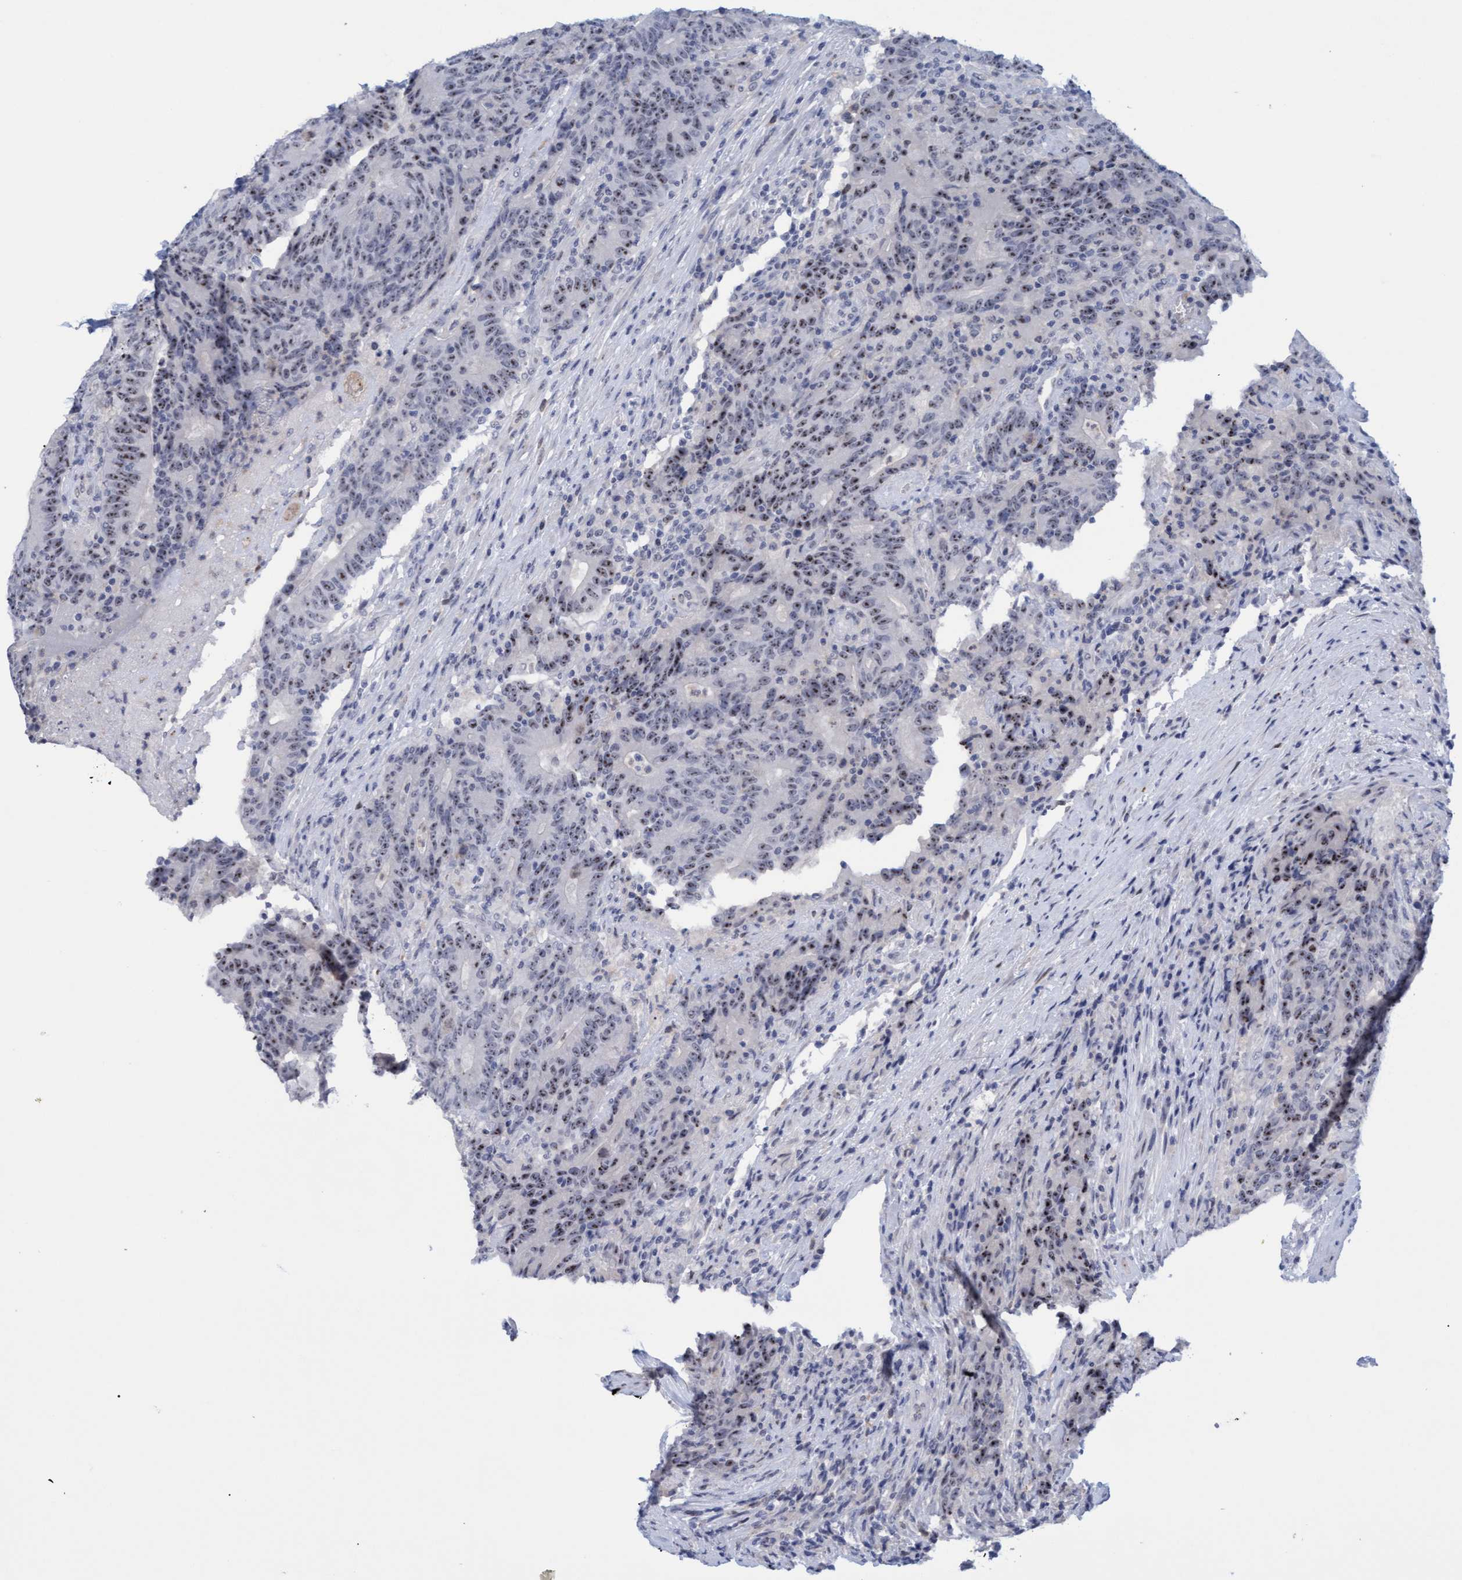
{"staining": {"intensity": "moderate", "quantity": ">75%", "location": "nuclear"}, "tissue": "colorectal cancer", "cell_type": "Tumor cells", "image_type": "cancer", "snomed": [{"axis": "morphology", "description": "Normal tissue, NOS"}, {"axis": "morphology", "description": "Adenocarcinoma, NOS"}, {"axis": "topography", "description": "Colon"}], "caption": "A high-resolution image shows immunohistochemistry (IHC) staining of colorectal adenocarcinoma, which exhibits moderate nuclear positivity in approximately >75% of tumor cells.", "gene": "PINX1", "patient": {"sex": "female", "age": 75}}